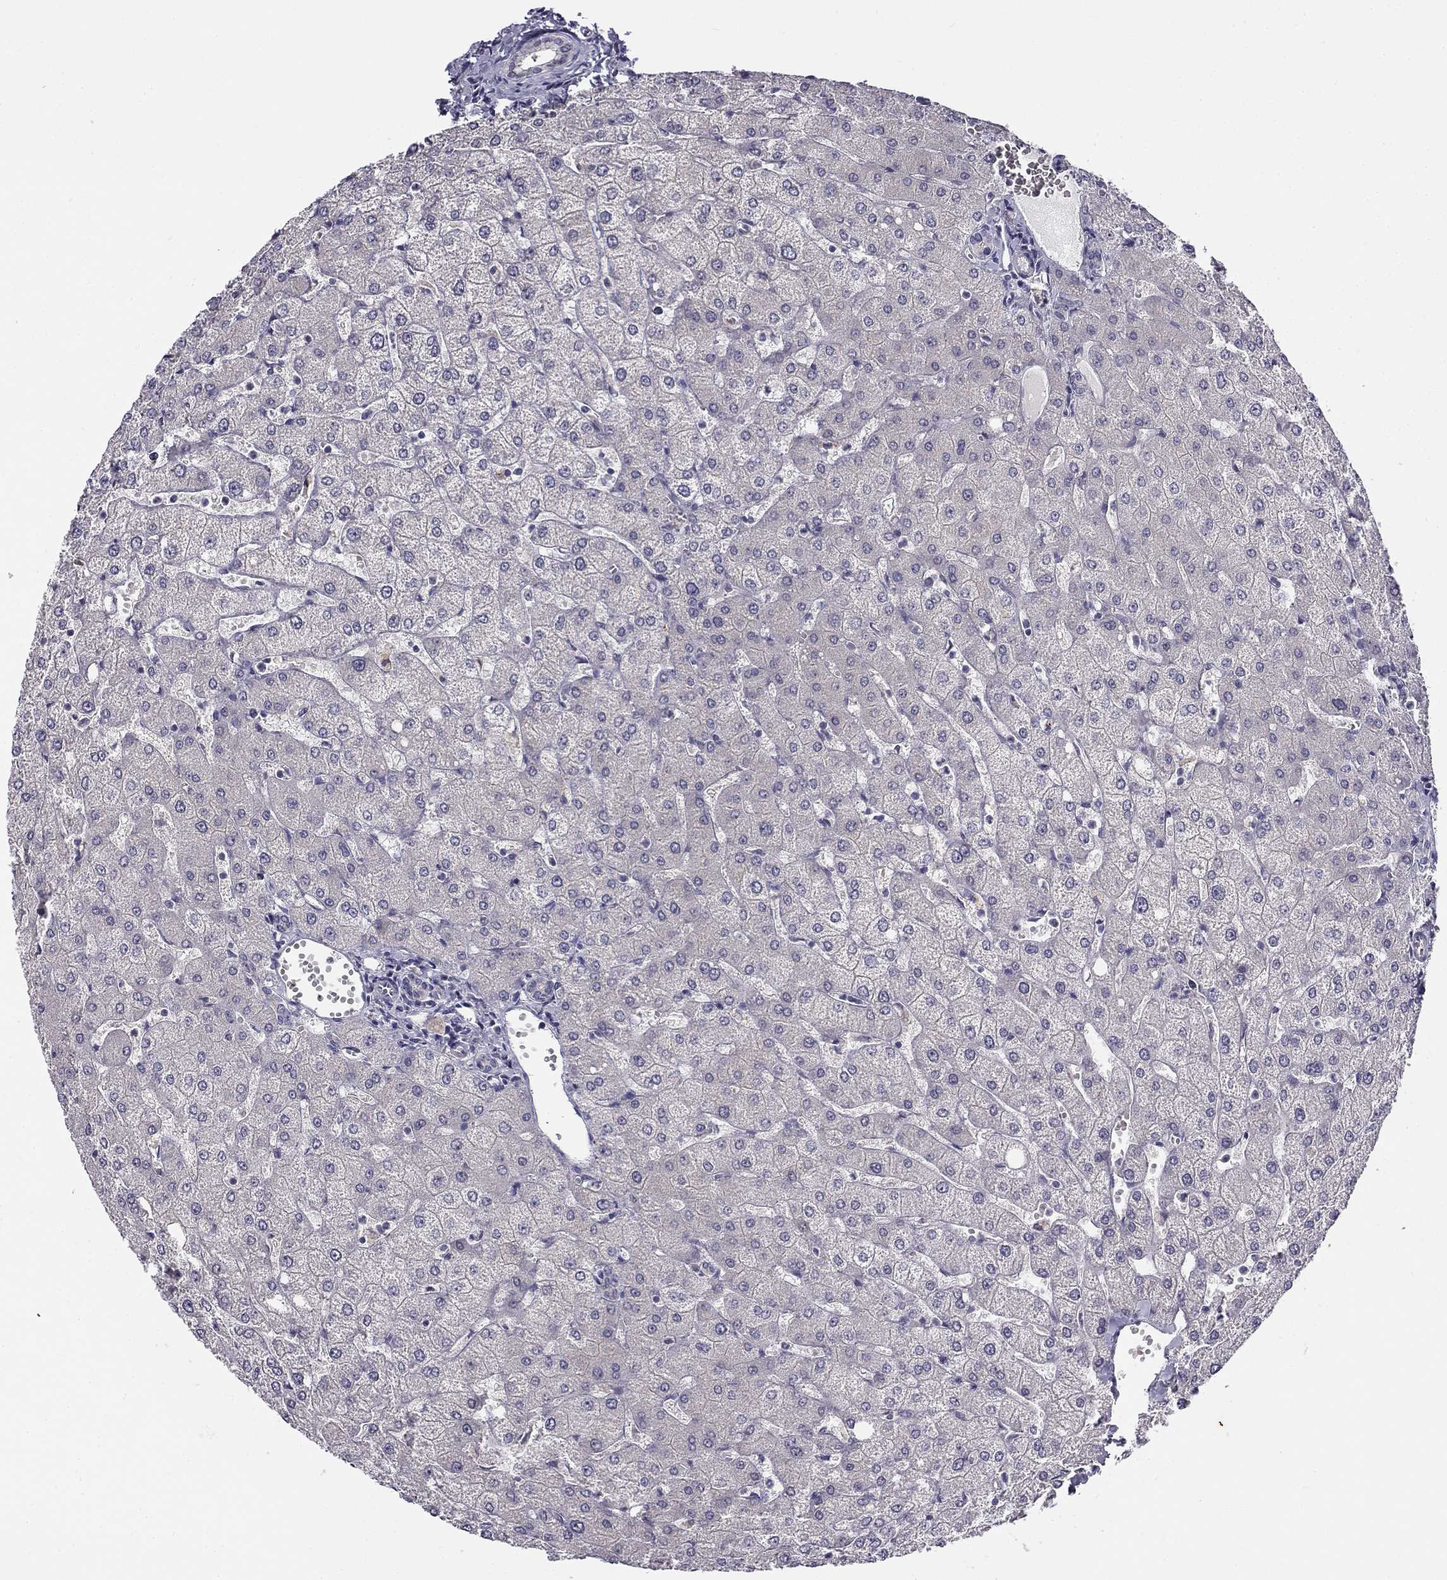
{"staining": {"intensity": "negative", "quantity": "none", "location": "none"}, "tissue": "liver", "cell_type": "Cholangiocytes", "image_type": "normal", "snomed": [{"axis": "morphology", "description": "Normal tissue, NOS"}, {"axis": "topography", "description": "Liver"}], "caption": "Immunohistochemistry micrograph of normal liver: liver stained with DAB displays no significant protein positivity in cholangiocytes.", "gene": "CNR1", "patient": {"sex": "female", "age": 54}}